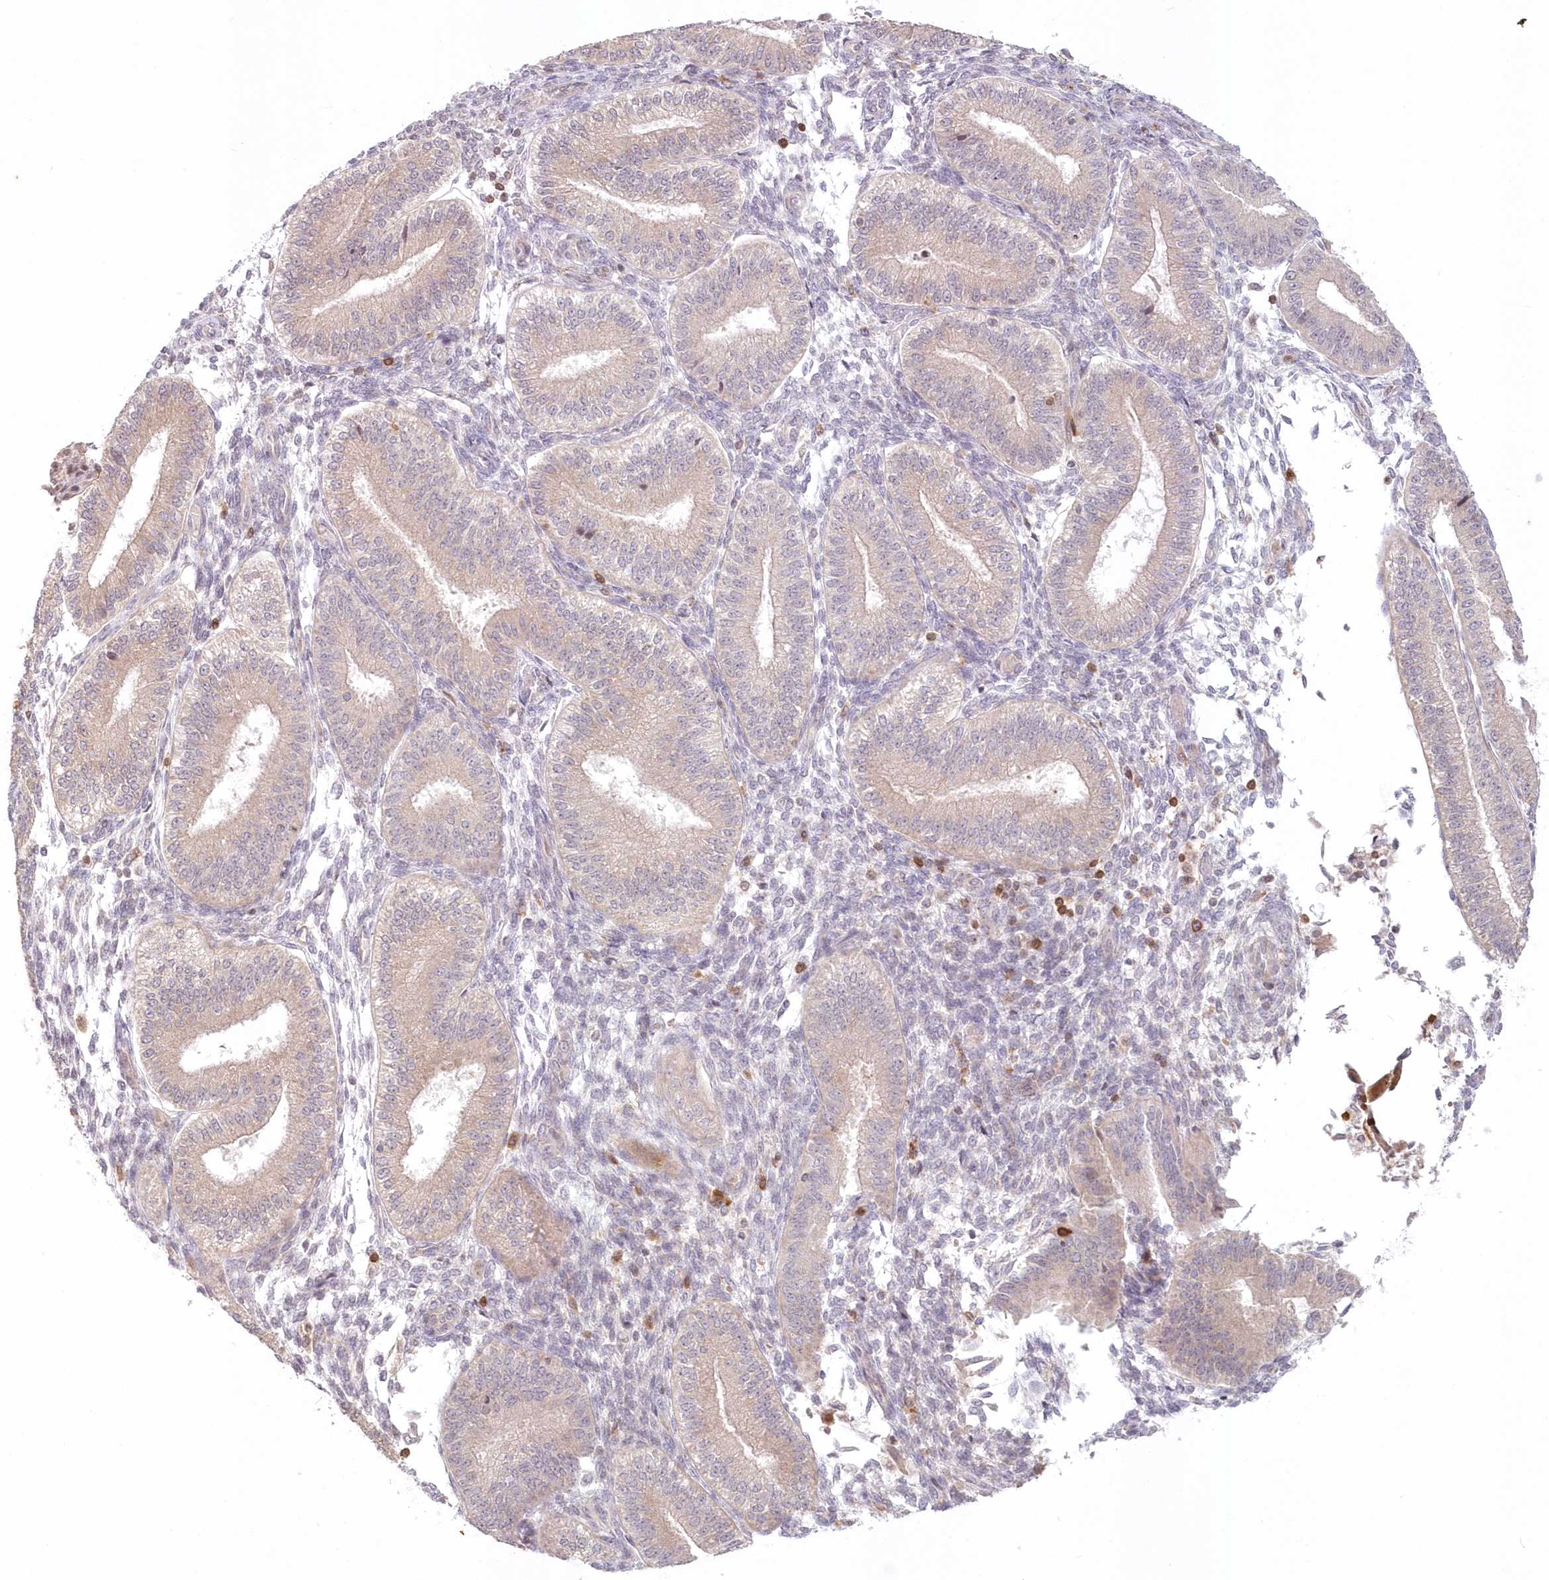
{"staining": {"intensity": "negative", "quantity": "none", "location": "none"}, "tissue": "endometrium", "cell_type": "Cells in endometrial stroma", "image_type": "normal", "snomed": [{"axis": "morphology", "description": "Normal tissue, NOS"}, {"axis": "topography", "description": "Endometrium"}], "caption": "There is no significant staining in cells in endometrial stroma of endometrium. Nuclei are stained in blue.", "gene": "MTMR3", "patient": {"sex": "female", "age": 39}}